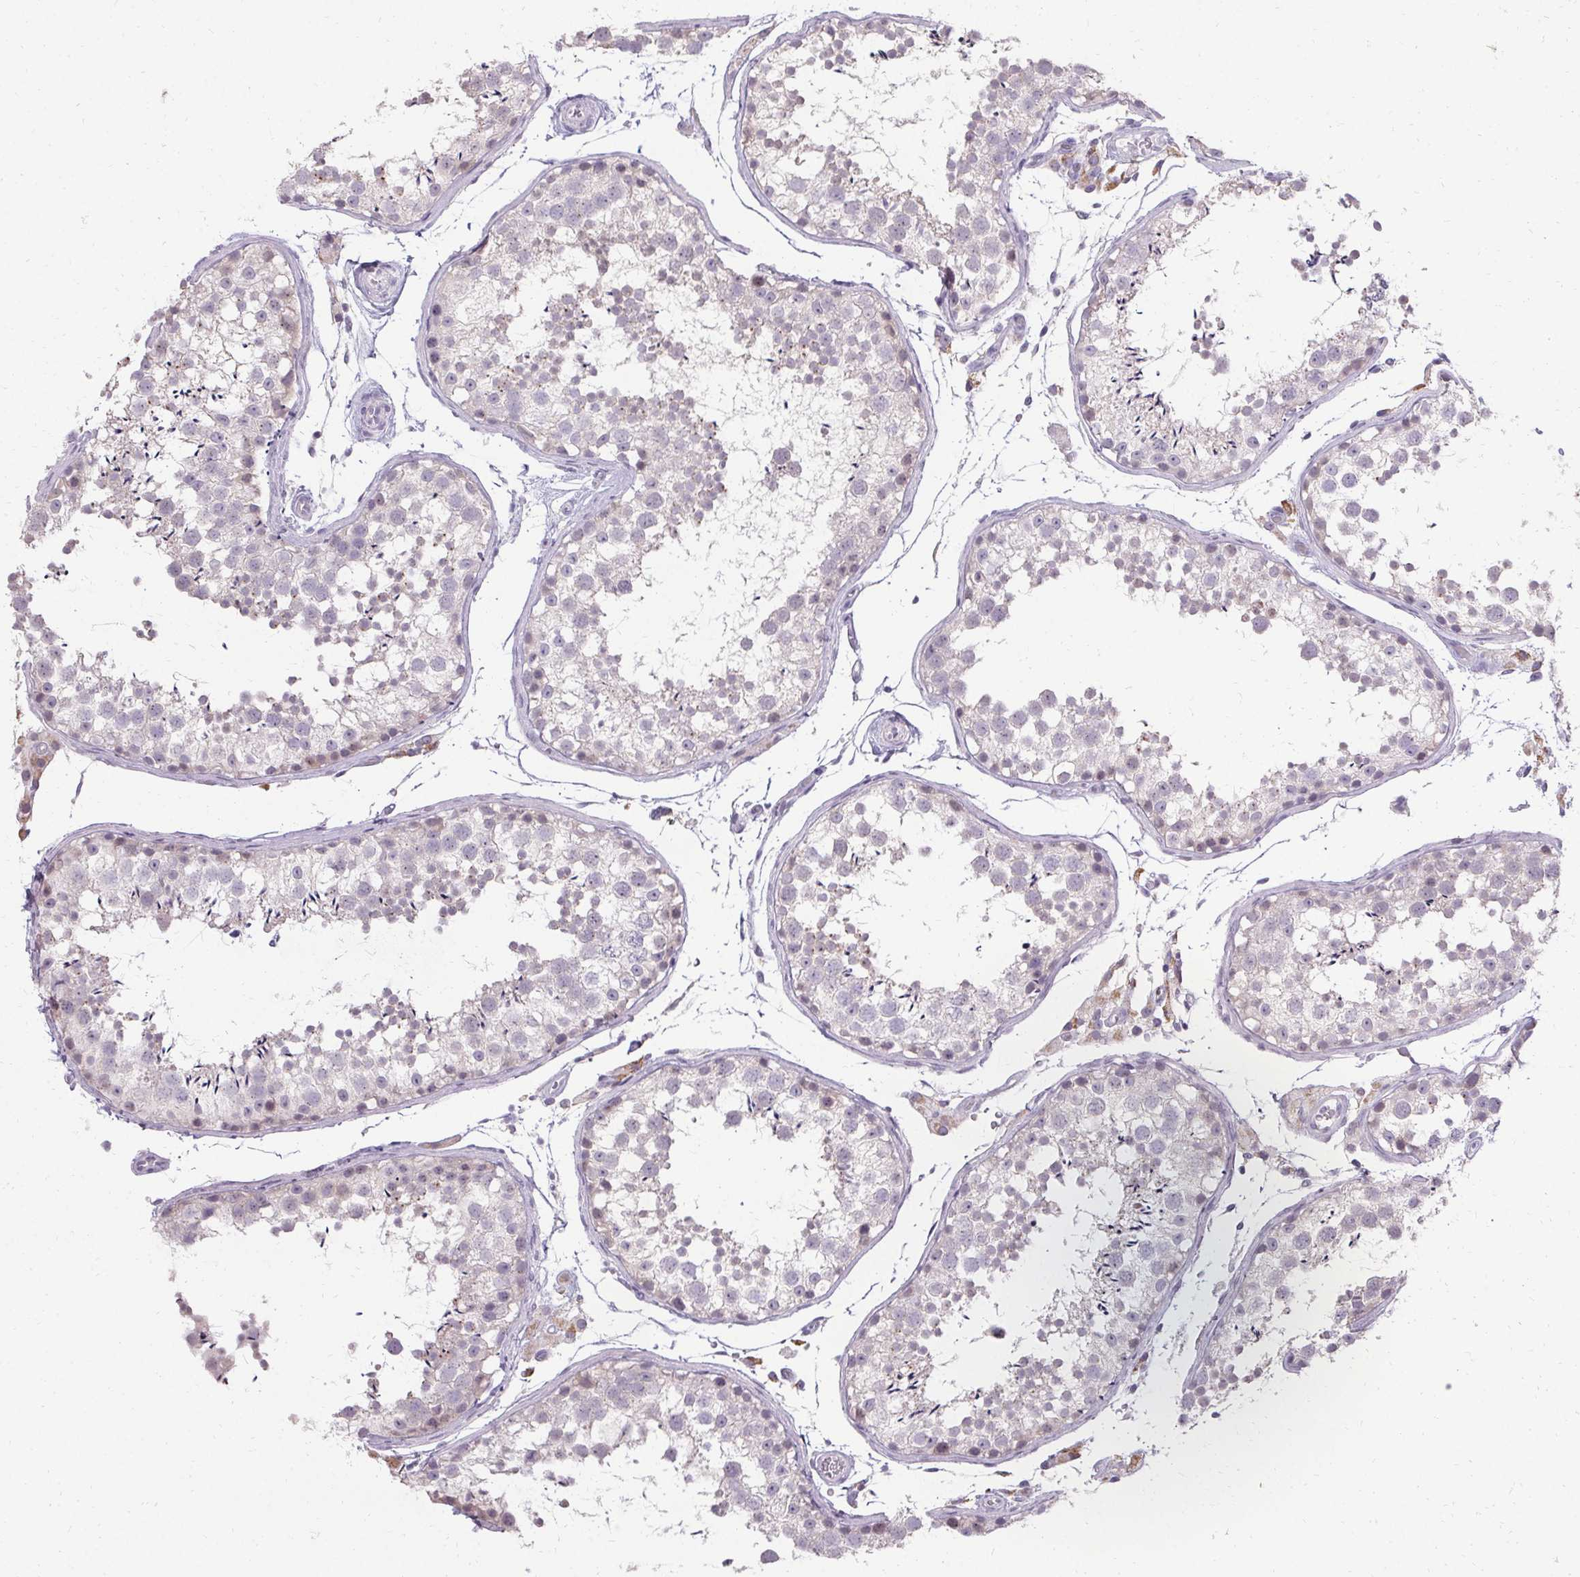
{"staining": {"intensity": "negative", "quantity": "none", "location": "none"}, "tissue": "testis", "cell_type": "Cells in seminiferous ducts", "image_type": "normal", "snomed": [{"axis": "morphology", "description": "Normal tissue, NOS"}, {"axis": "topography", "description": "Testis"}], "caption": "DAB immunohistochemical staining of unremarkable human testis shows no significant positivity in cells in seminiferous ducts.", "gene": "PMEL", "patient": {"sex": "male", "age": 29}}